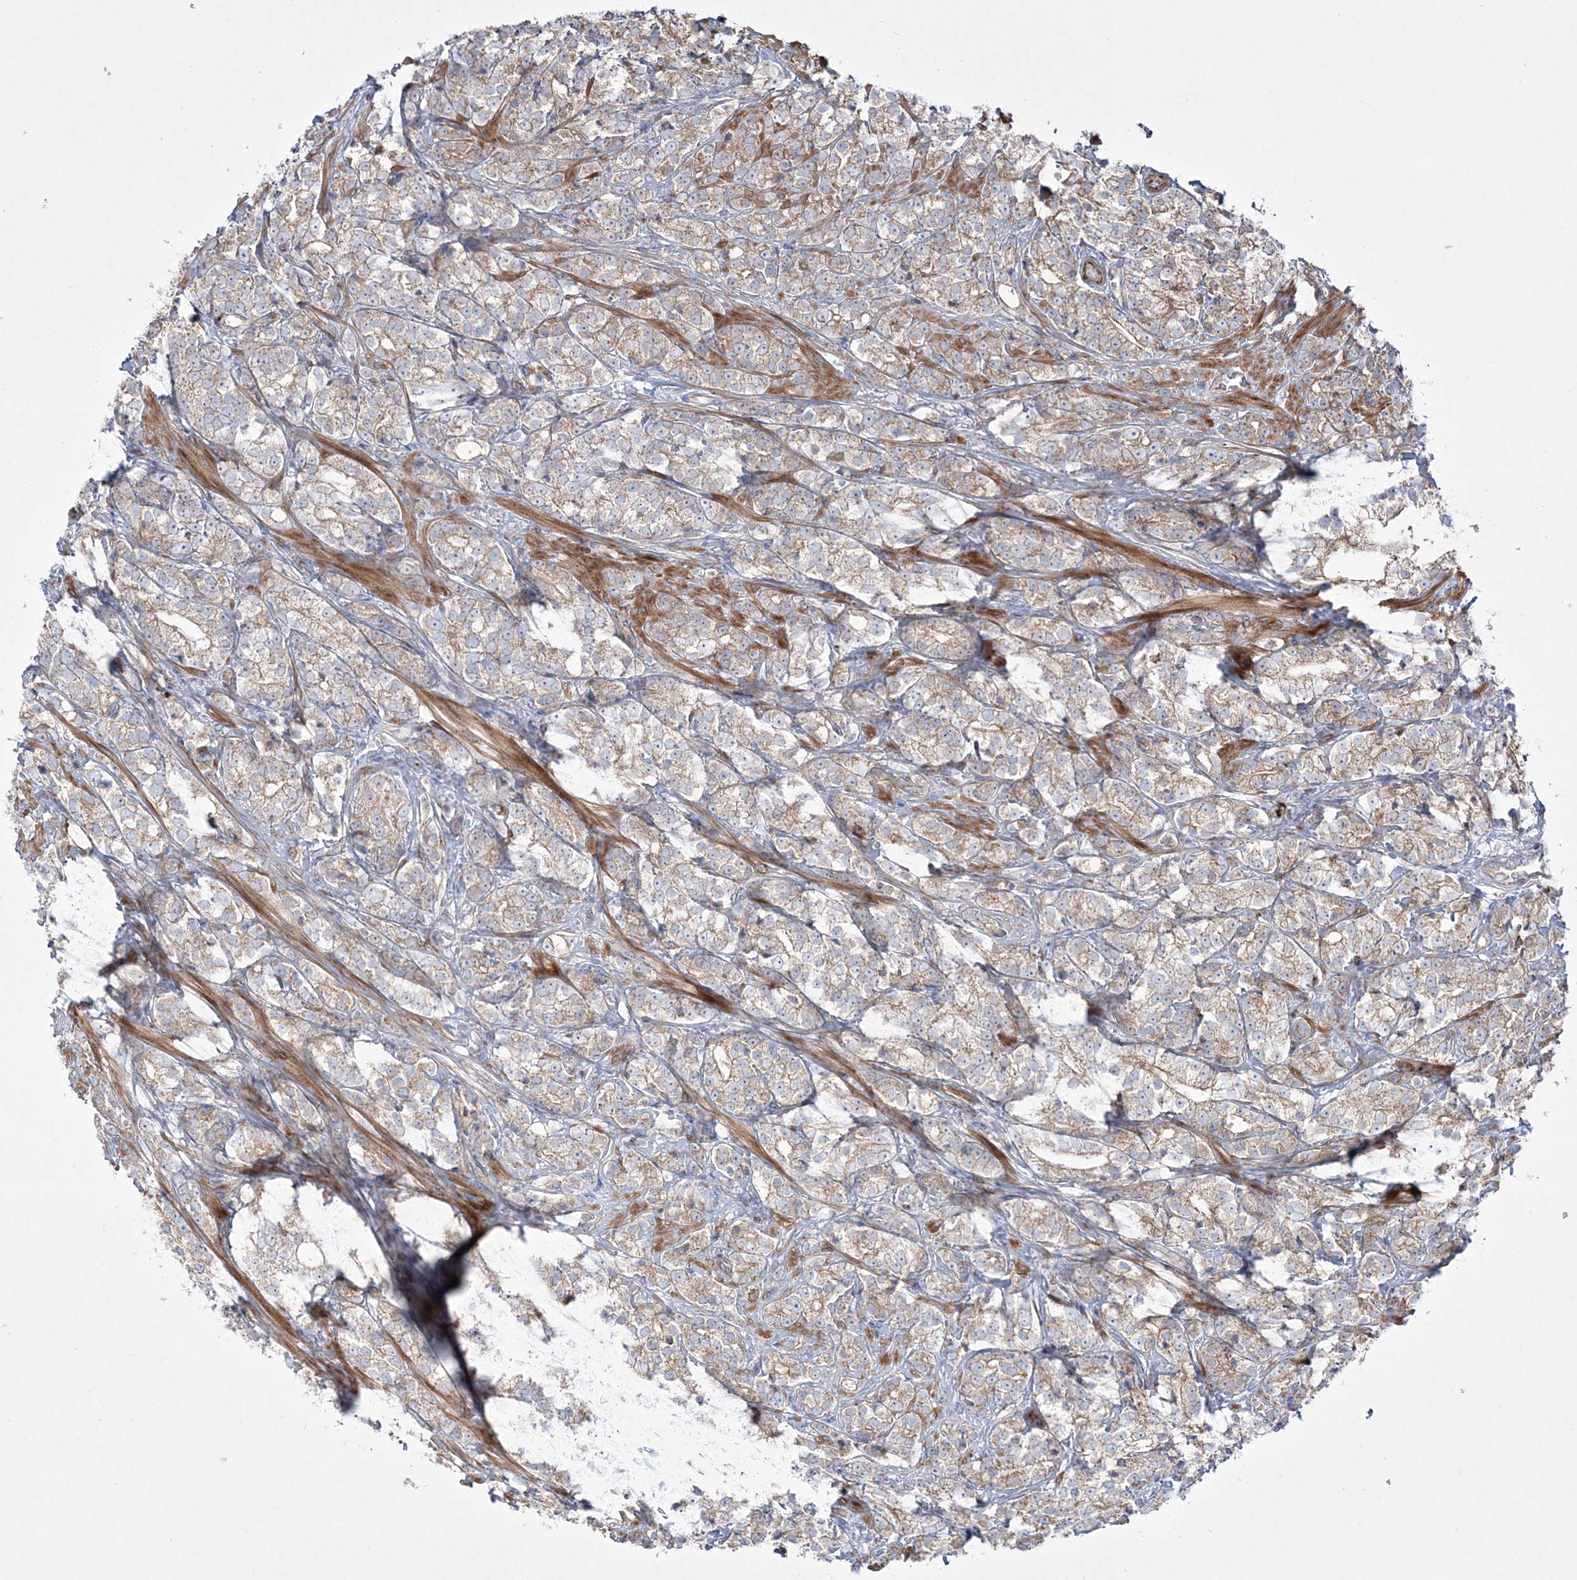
{"staining": {"intensity": "weak", "quantity": ">75%", "location": "cytoplasmic/membranous"}, "tissue": "prostate cancer", "cell_type": "Tumor cells", "image_type": "cancer", "snomed": [{"axis": "morphology", "description": "Adenocarcinoma, High grade"}, {"axis": "topography", "description": "Prostate"}], "caption": "This histopathology image displays prostate cancer (adenocarcinoma (high-grade)) stained with immunohistochemistry (IHC) to label a protein in brown. The cytoplasmic/membranous of tumor cells show weak positivity for the protein. Nuclei are counter-stained blue.", "gene": "RICTOR", "patient": {"sex": "male", "age": 69}}